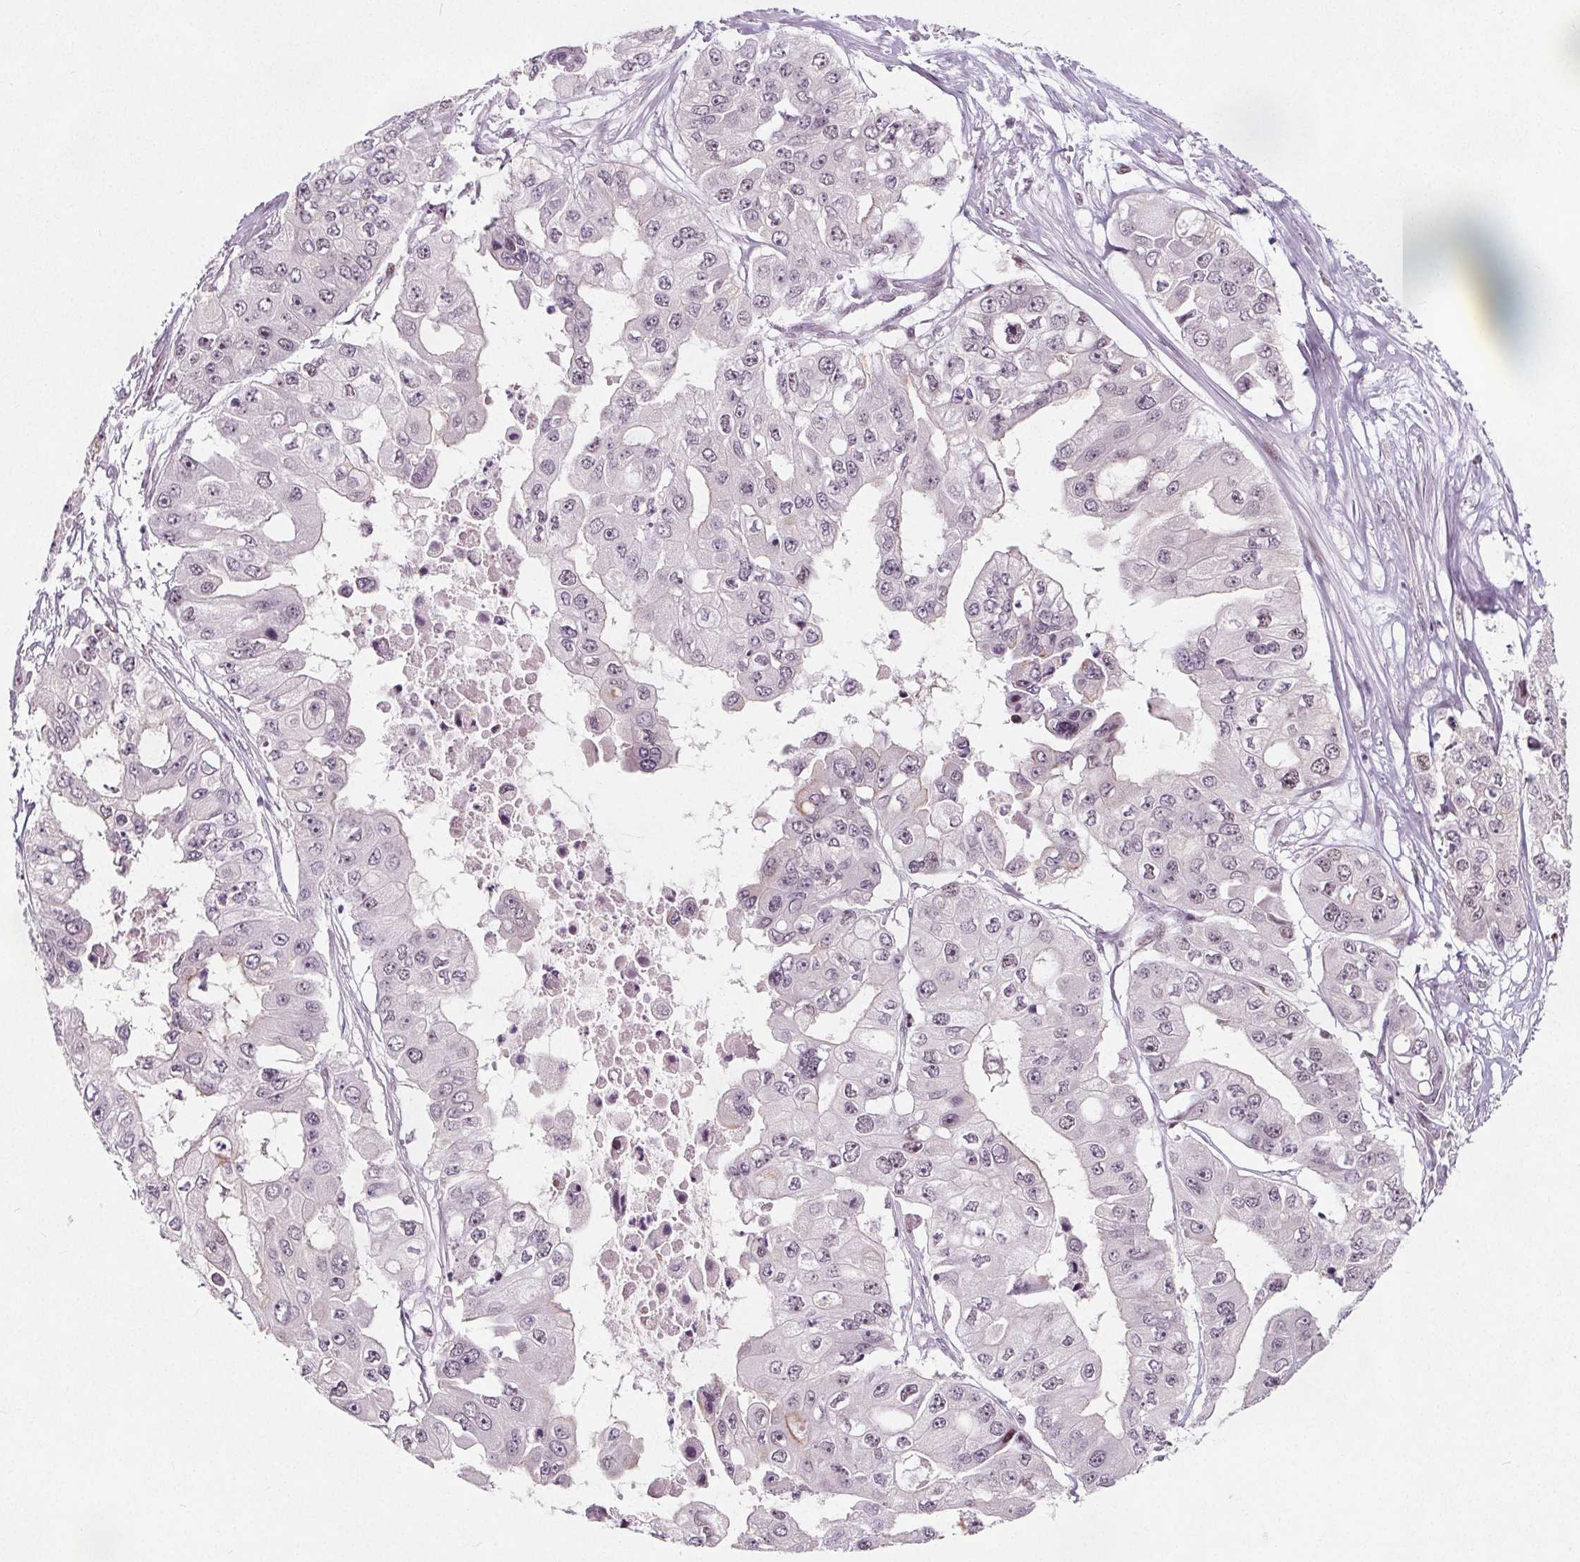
{"staining": {"intensity": "weak", "quantity": "<25%", "location": "nuclear"}, "tissue": "ovarian cancer", "cell_type": "Tumor cells", "image_type": "cancer", "snomed": [{"axis": "morphology", "description": "Cystadenocarcinoma, serous, NOS"}, {"axis": "topography", "description": "Ovary"}], "caption": "The micrograph displays no staining of tumor cells in ovarian serous cystadenocarcinoma.", "gene": "TAF6L", "patient": {"sex": "female", "age": 56}}